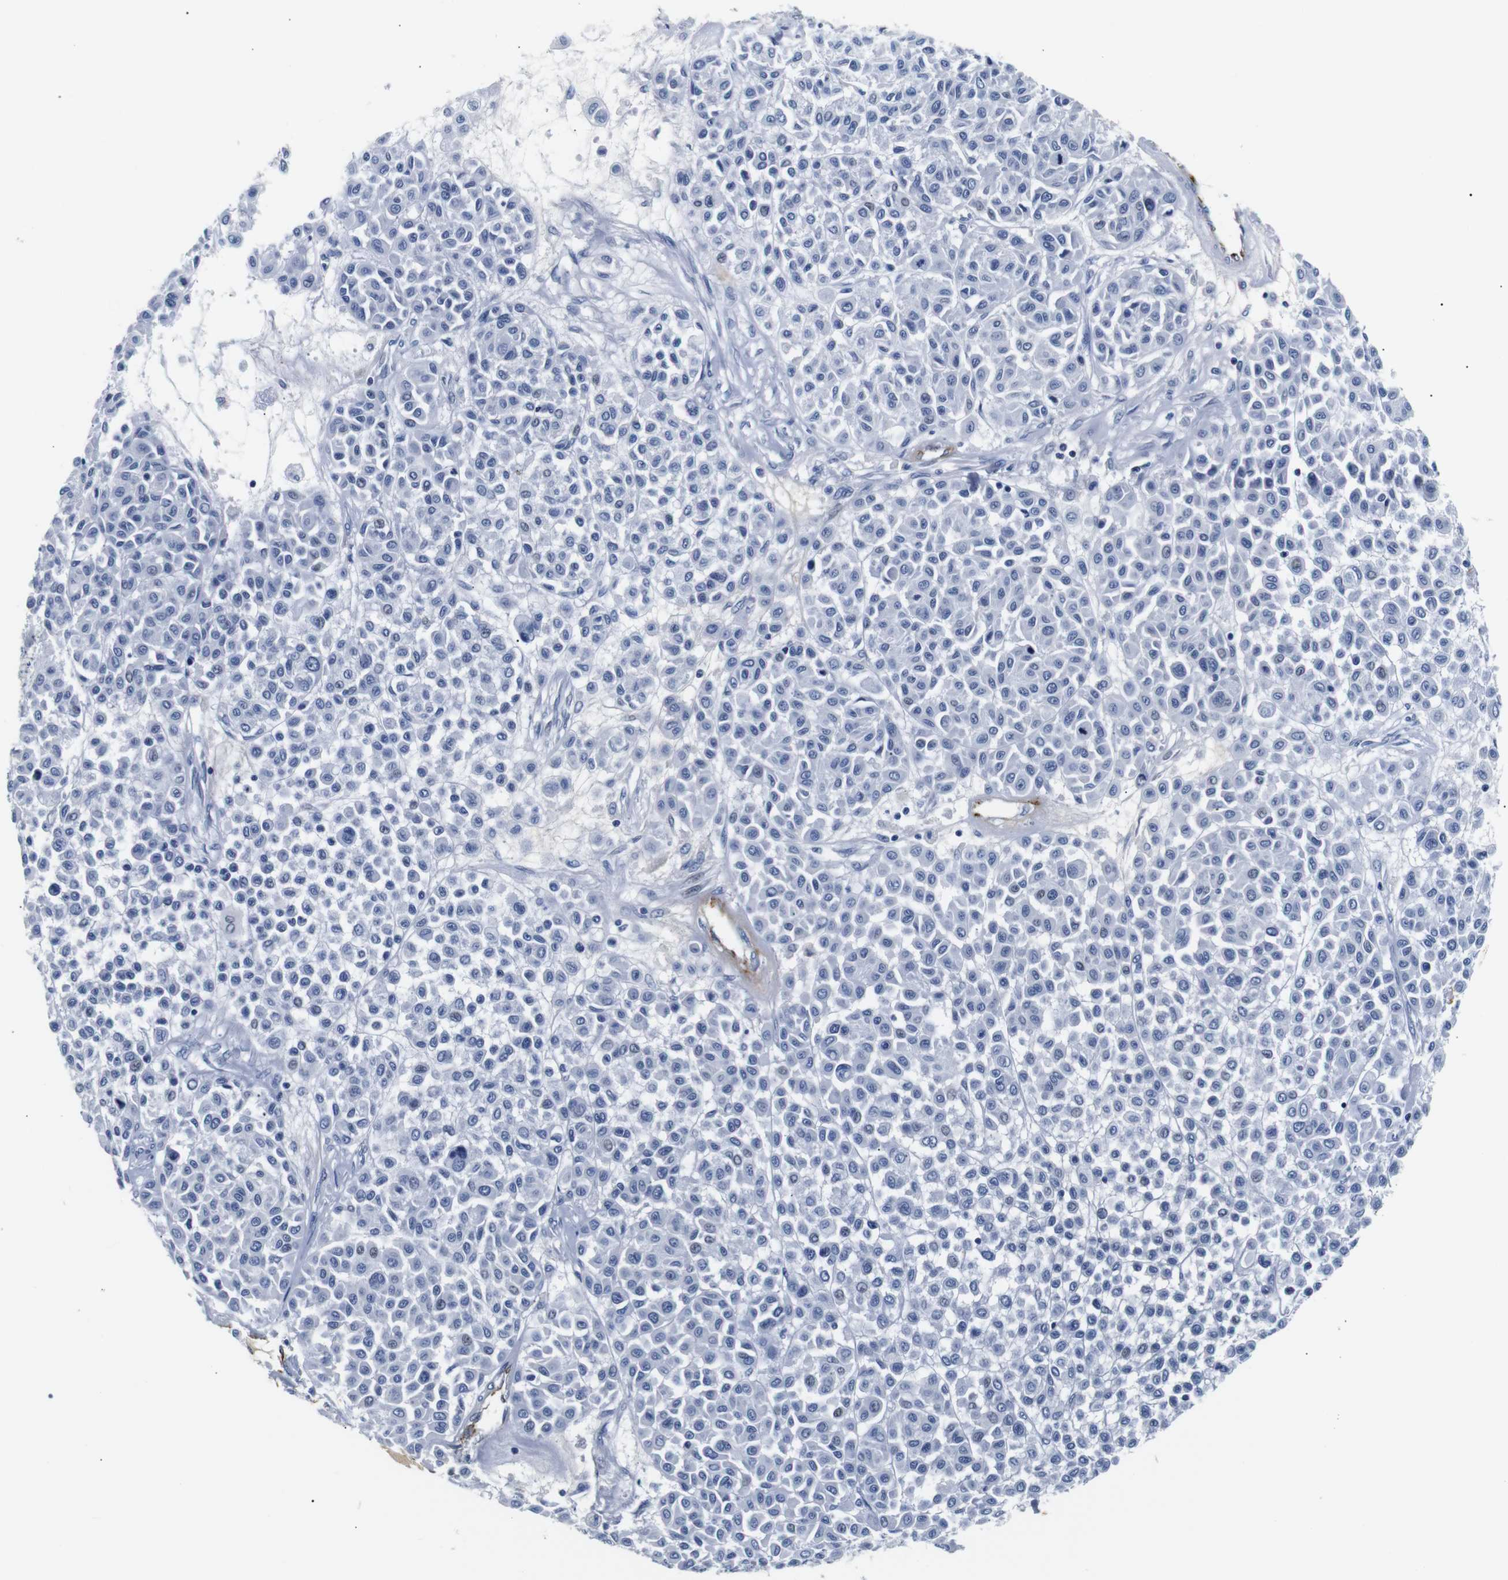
{"staining": {"intensity": "negative", "quantity": "none", "location": "none"}, "tissue": "melanoma", "cell_type": "Tumor cells", "image_type": "cancer", "snomed": [{"axis": "morphology", "description": "Malignant melanoma, Metastatic site"}, {"axis": "topography", "description": "Soft tissue"}], "caption": "A high-resolution micrograph shows IHC staining of malignant melanoma (metastatic site), which reveals no significant expression in tumor cells. (DAB immunohistochemistry (IHC) visualized using brightfield microscopy, high magnification).", "gene": "MUC4", "patient": {"sex": "male", "age": 41}}